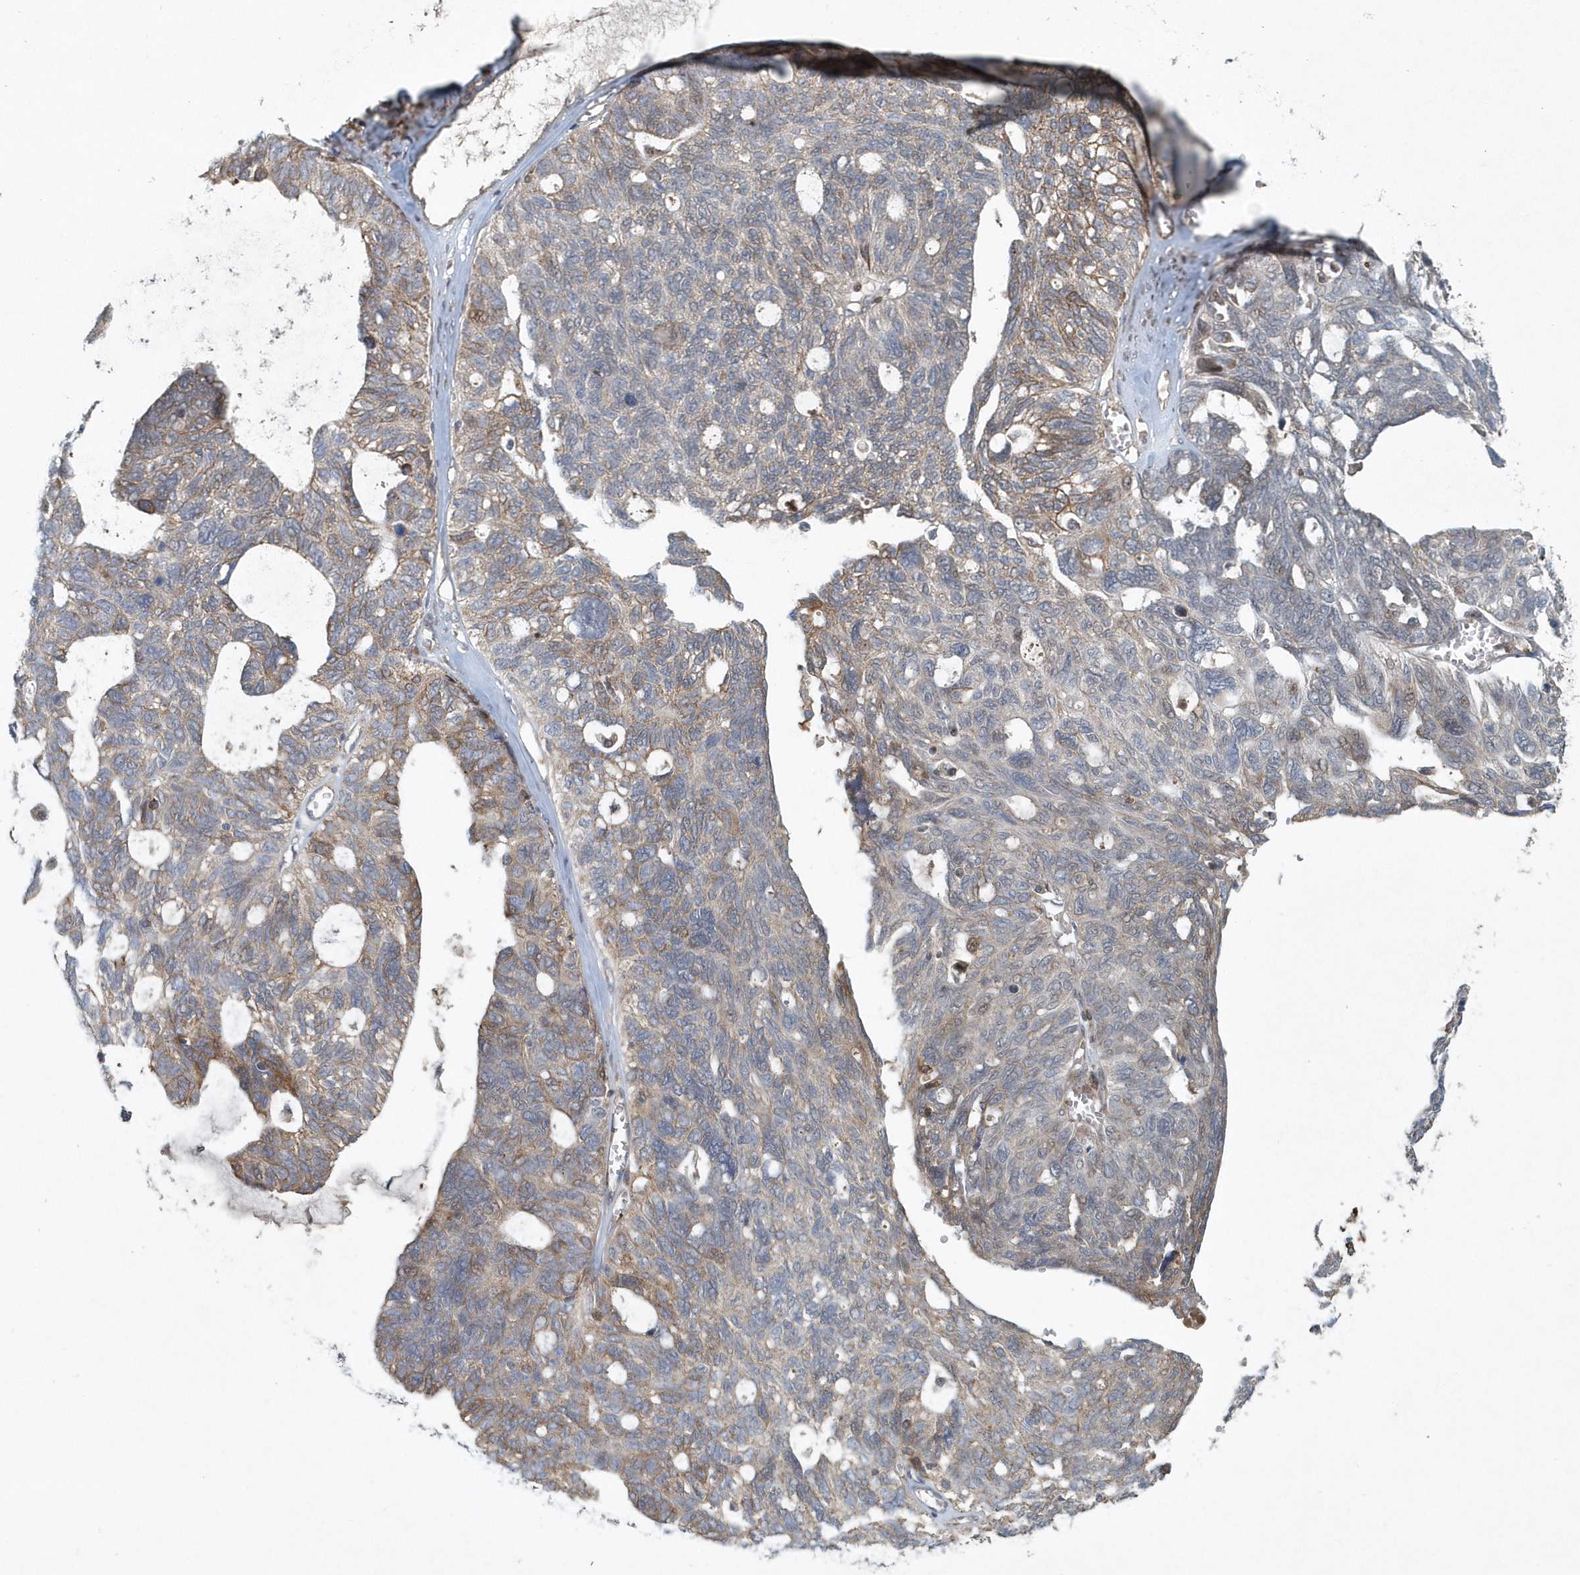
{"staining": {"intensity": "weak", "quantity": "25%-75%", "location": "cytoplasmic/membranous"}, "tissue": "ovarian cancer", "cell_type": "Tumor cells", "image_type": "cancer", "snomed": [{"axis": "morphology", "description": "Cystadenocarcinoma, serous, NOS"}, {"axis": "topography", "description": "Ovary"}], "caption": "Ovarian cancer stained with a brown dye exhibits weak cytoplasmic/membranous positive staining in approximately 25%-75% of tumor cells.", "gene": "MMUT", "patient": {"sex": "female", "age": 79}}